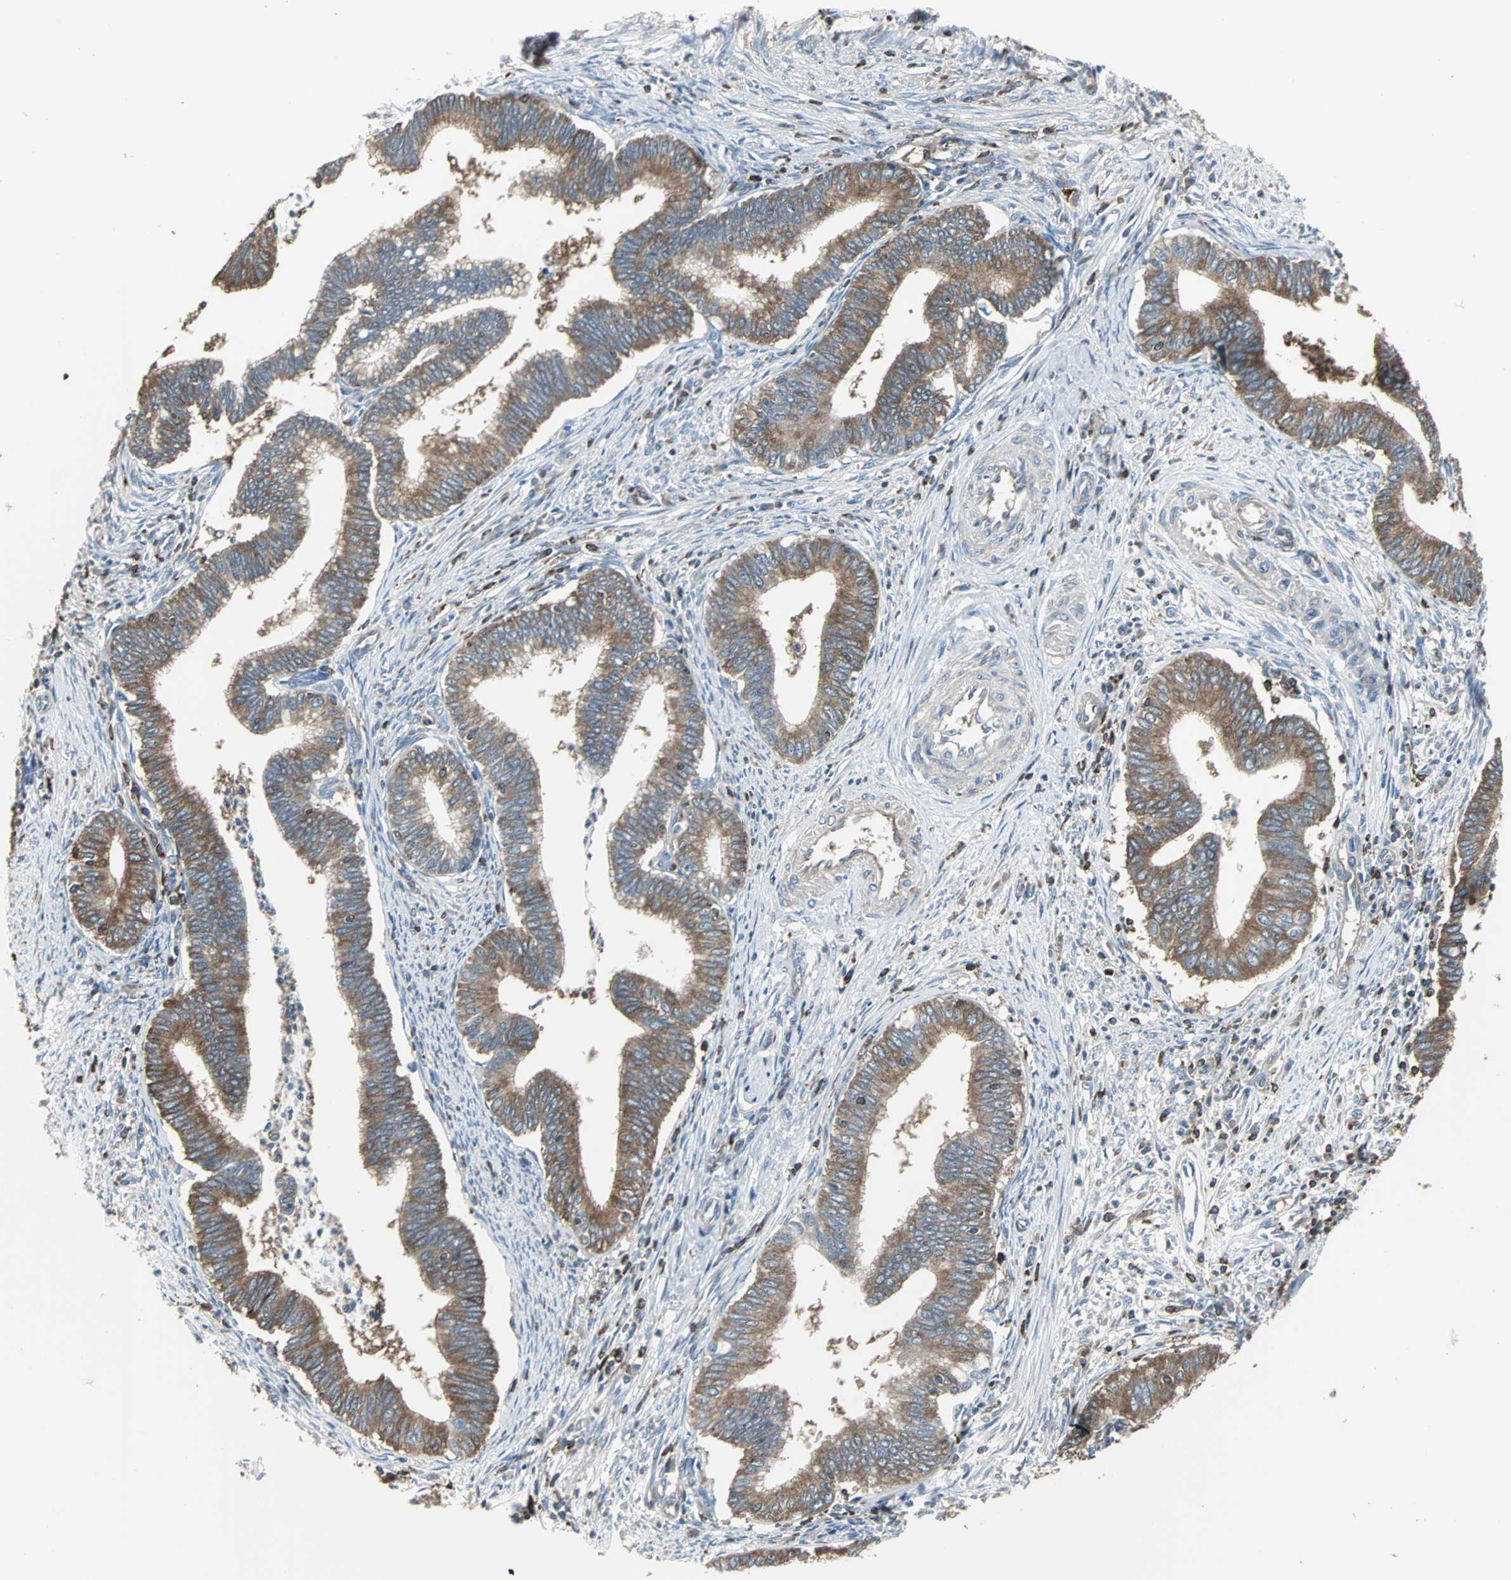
{"staining": {"intensity": "moderate", "quantity": ">75%", "location": "cytoplasmic/membranous"}, "tissue": "cervical cancer", "cell_type": "Tumor cells", "image_type": "cancer", "snomed": [{"axis": "morphology", "description": "Adenocarcinoma, NOS"}, {"axis": "topography", "description": "Cervix"}], "caption": "Adenocarcinoma (cervical) was stained to show a protein in brown. There is medium levels of moderate cytoplasmic/membranous expression in about >75% of tumor cells.", "gene": "LRRFIP1", "patient": {"sex": "female", "age": 36}}